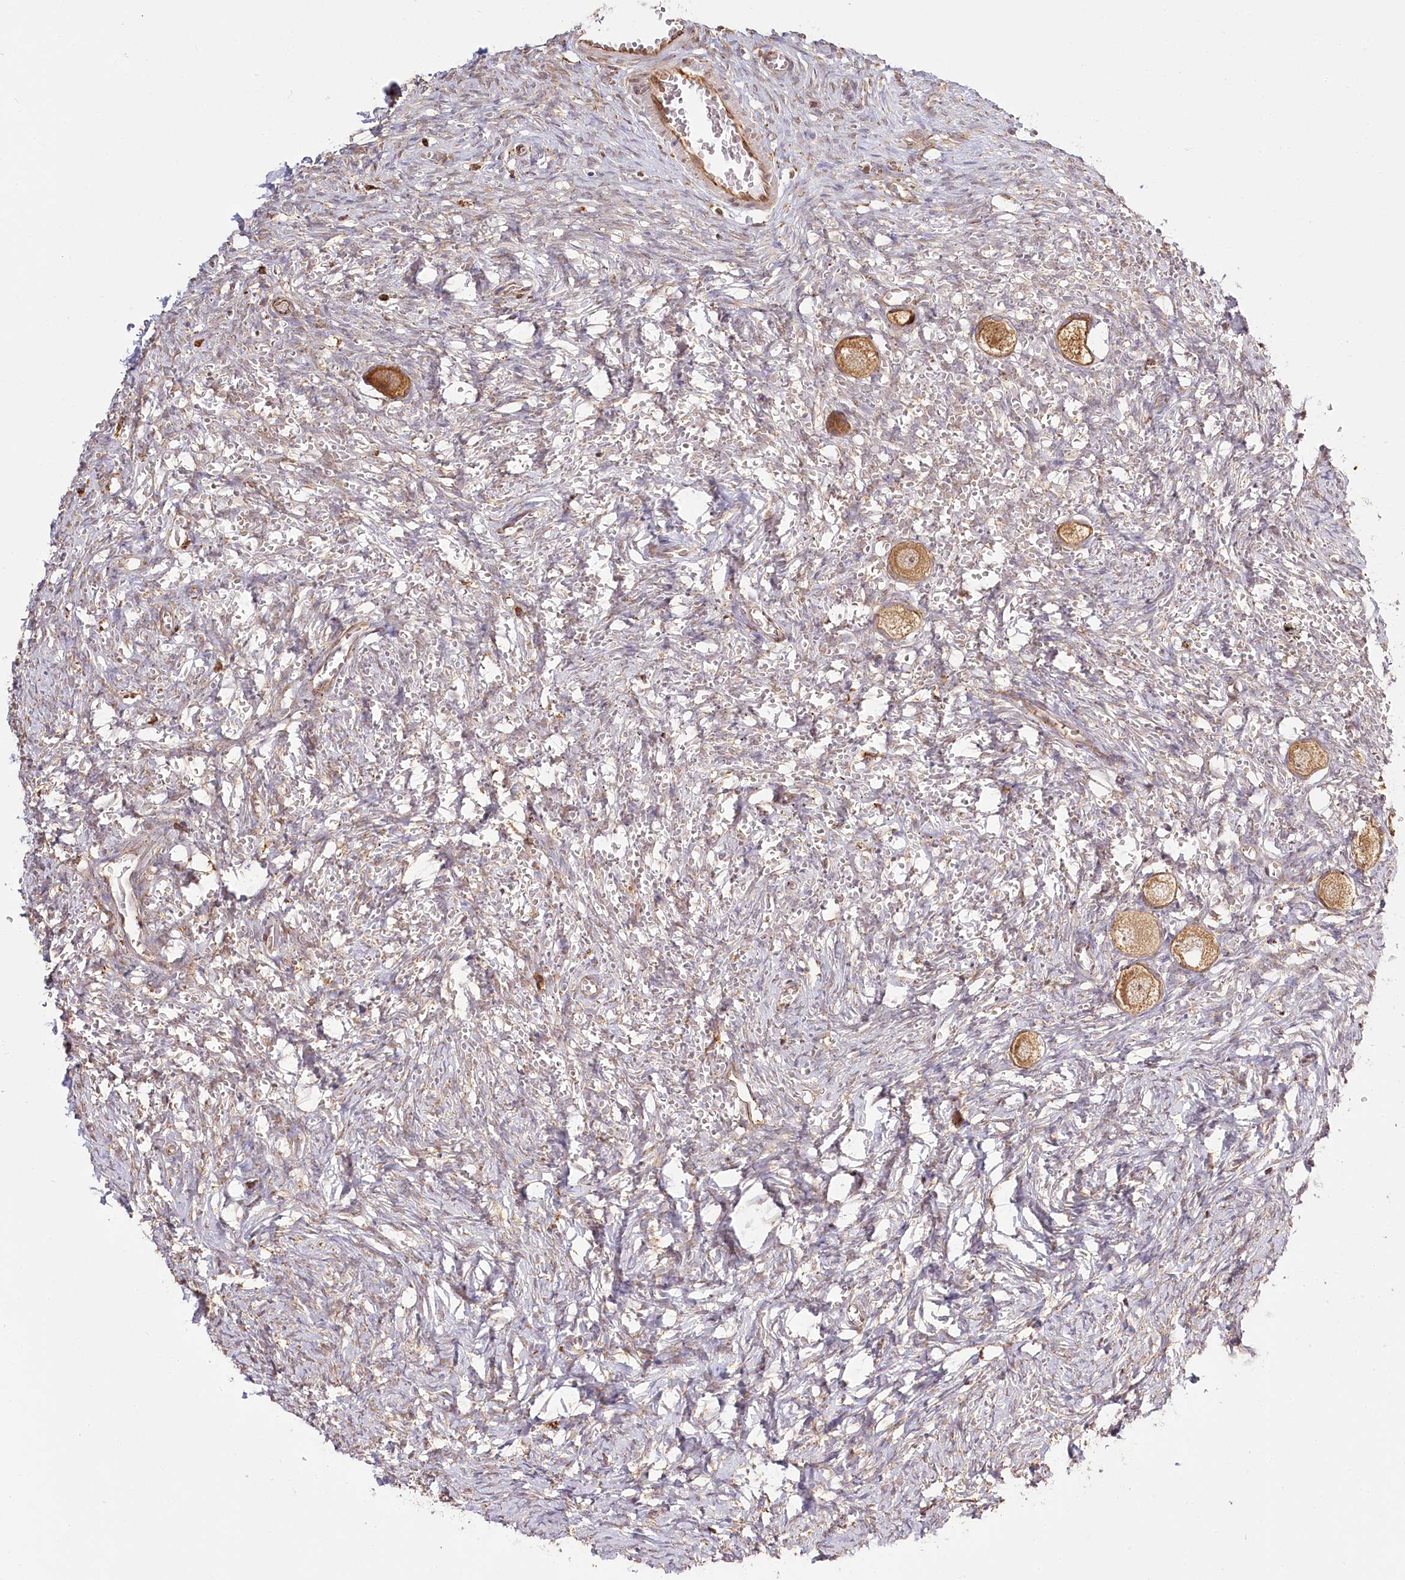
{"staining": {"intensity": "moderate", "quantity": ">75%", "location": "cytoplasmic/membranous"}, "tissue": "ovary", "cell_type": "Follicle cells", "image_type": "normal", "snomed": [{"axis": "morphology", "description": "Normal tissue, NOS"}, {"axis": "topography", "description": "Ovary"}], "caption": "Follicle cells show medium levels of moderate cytoplasmic/membranous expression in about >75% of cells in unremarkable ovary.", "gene": "FAM13A", "patient": {"sex": "female", "age": 27}}